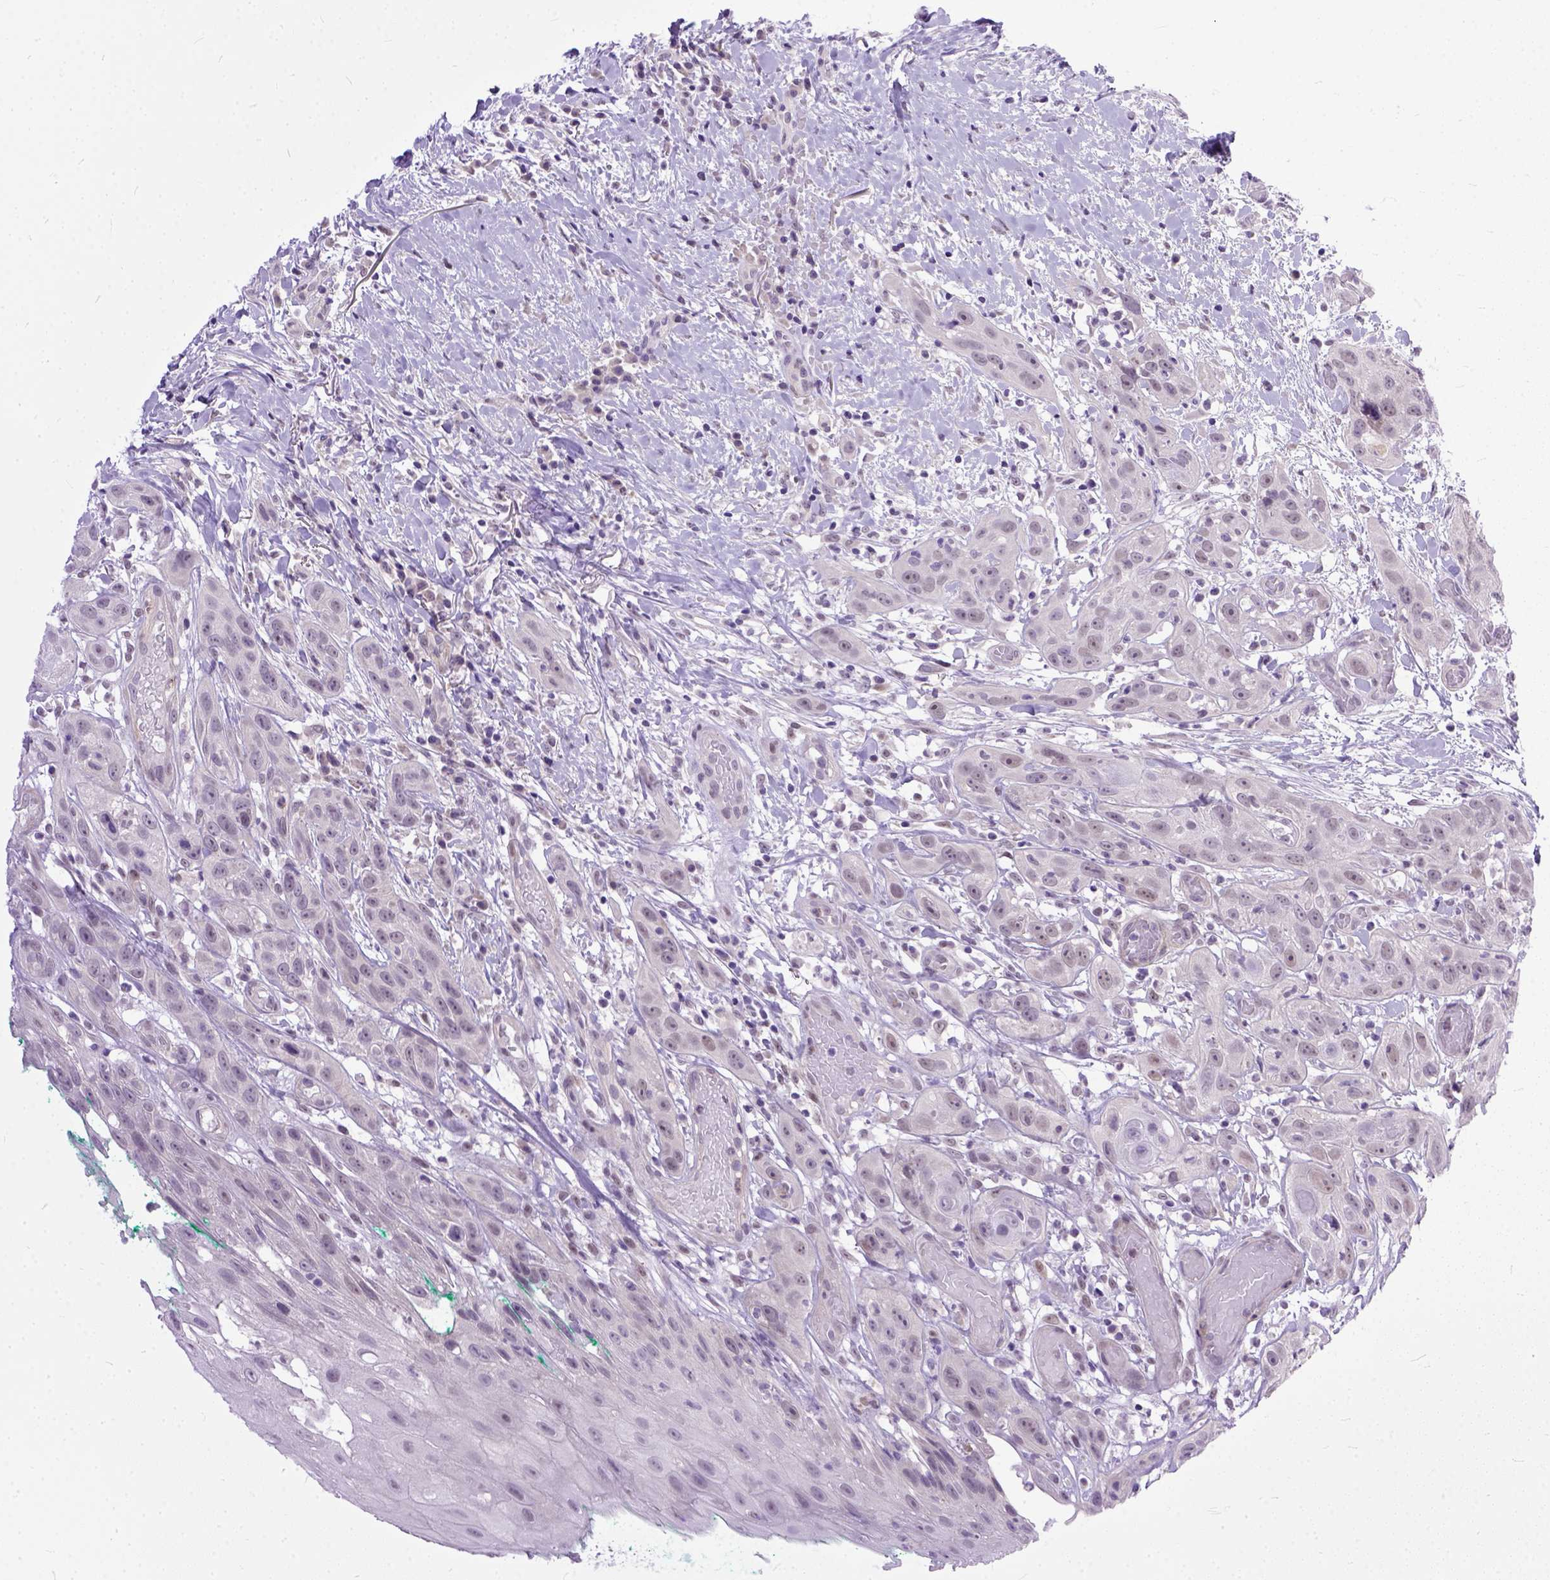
{"staining": {"intensity": "negative", "quantity": "none", "location": "none"}, "tissue": "head and neck cancer", "cell_type": "Tumor cells", "image_type": "cancer", "snomed": [{"axis": "morphology", "description": "Normal tissue, NOS"}, {"axis": "morphology", "description": "Squamous cell carcinoma, NOS"}, {"axis": "topography", "description": "Oral tissue"}, {"axis": "topography", "description": "Salivary gland"}, {"axis": "topography", "description": "Head-Neck"}], "caption": "An immunohistochemistry (IHC) histopathology image of head and neck cancer is shown. There is no staining in tumor cells of head and neck cancer.", "gene": "TCEAL7", "patient": {"sex": "female", "age": 62}}